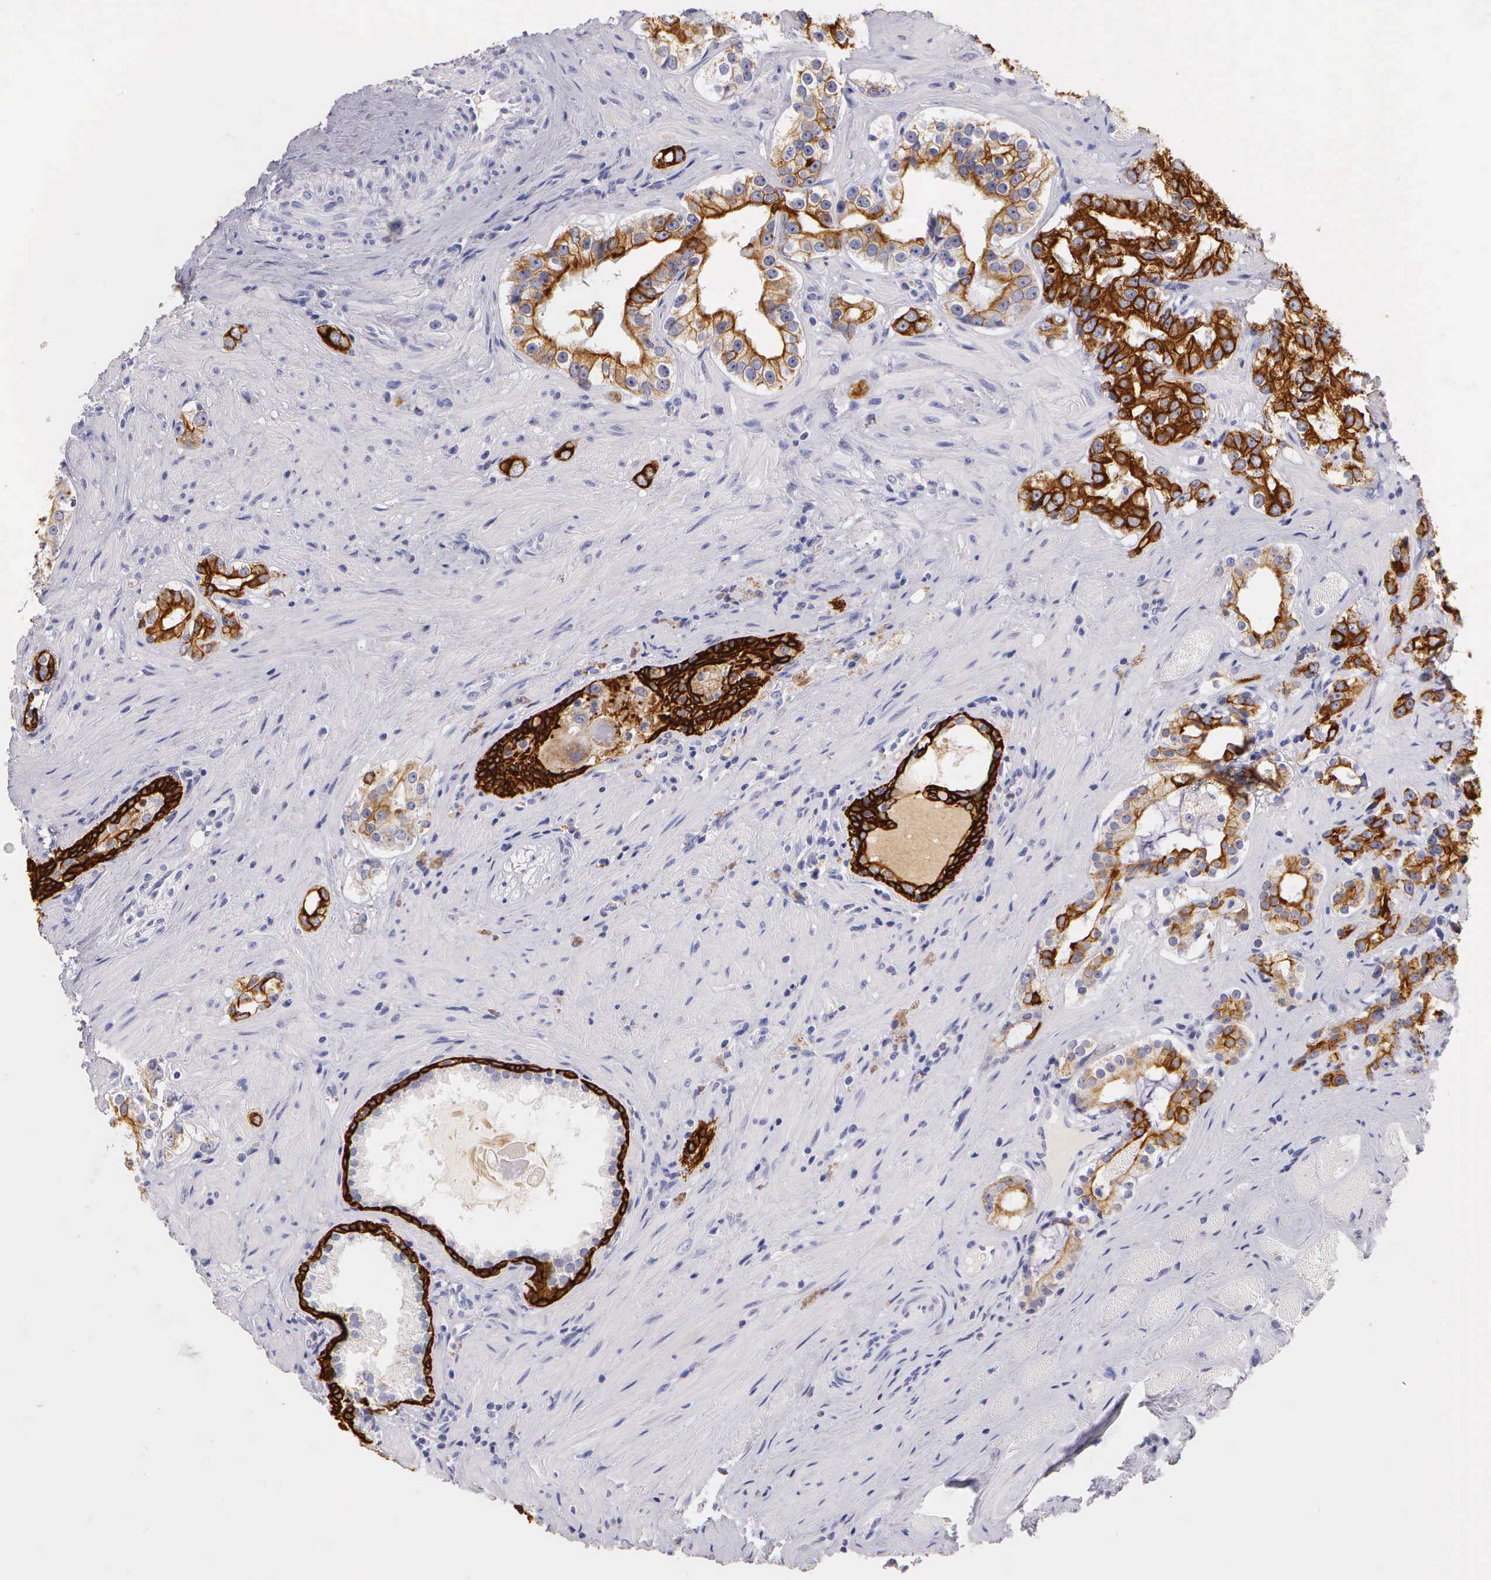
{"staining": {"intensity": "strong", "quantity": "25%-75%", "location": "cytoplasmic/membranous"}, "tissue": "prostate cancer", "cell_type": "Tumor cells", "image_type": "cancer", "snomed": [{"axis": "morphology", "description": "Adenocarcinoma, Medium grade"}, {"axis": "topography", "description": "Prostate"}], "caption": "Tumor cells reveal strong cytoplasmic/membranous staining in approximately 25%-75% of cells in prostate medium-grade adenocarcinoma.", "gene": "KRT17", "patient": {"sex": "male", "age": 73}}